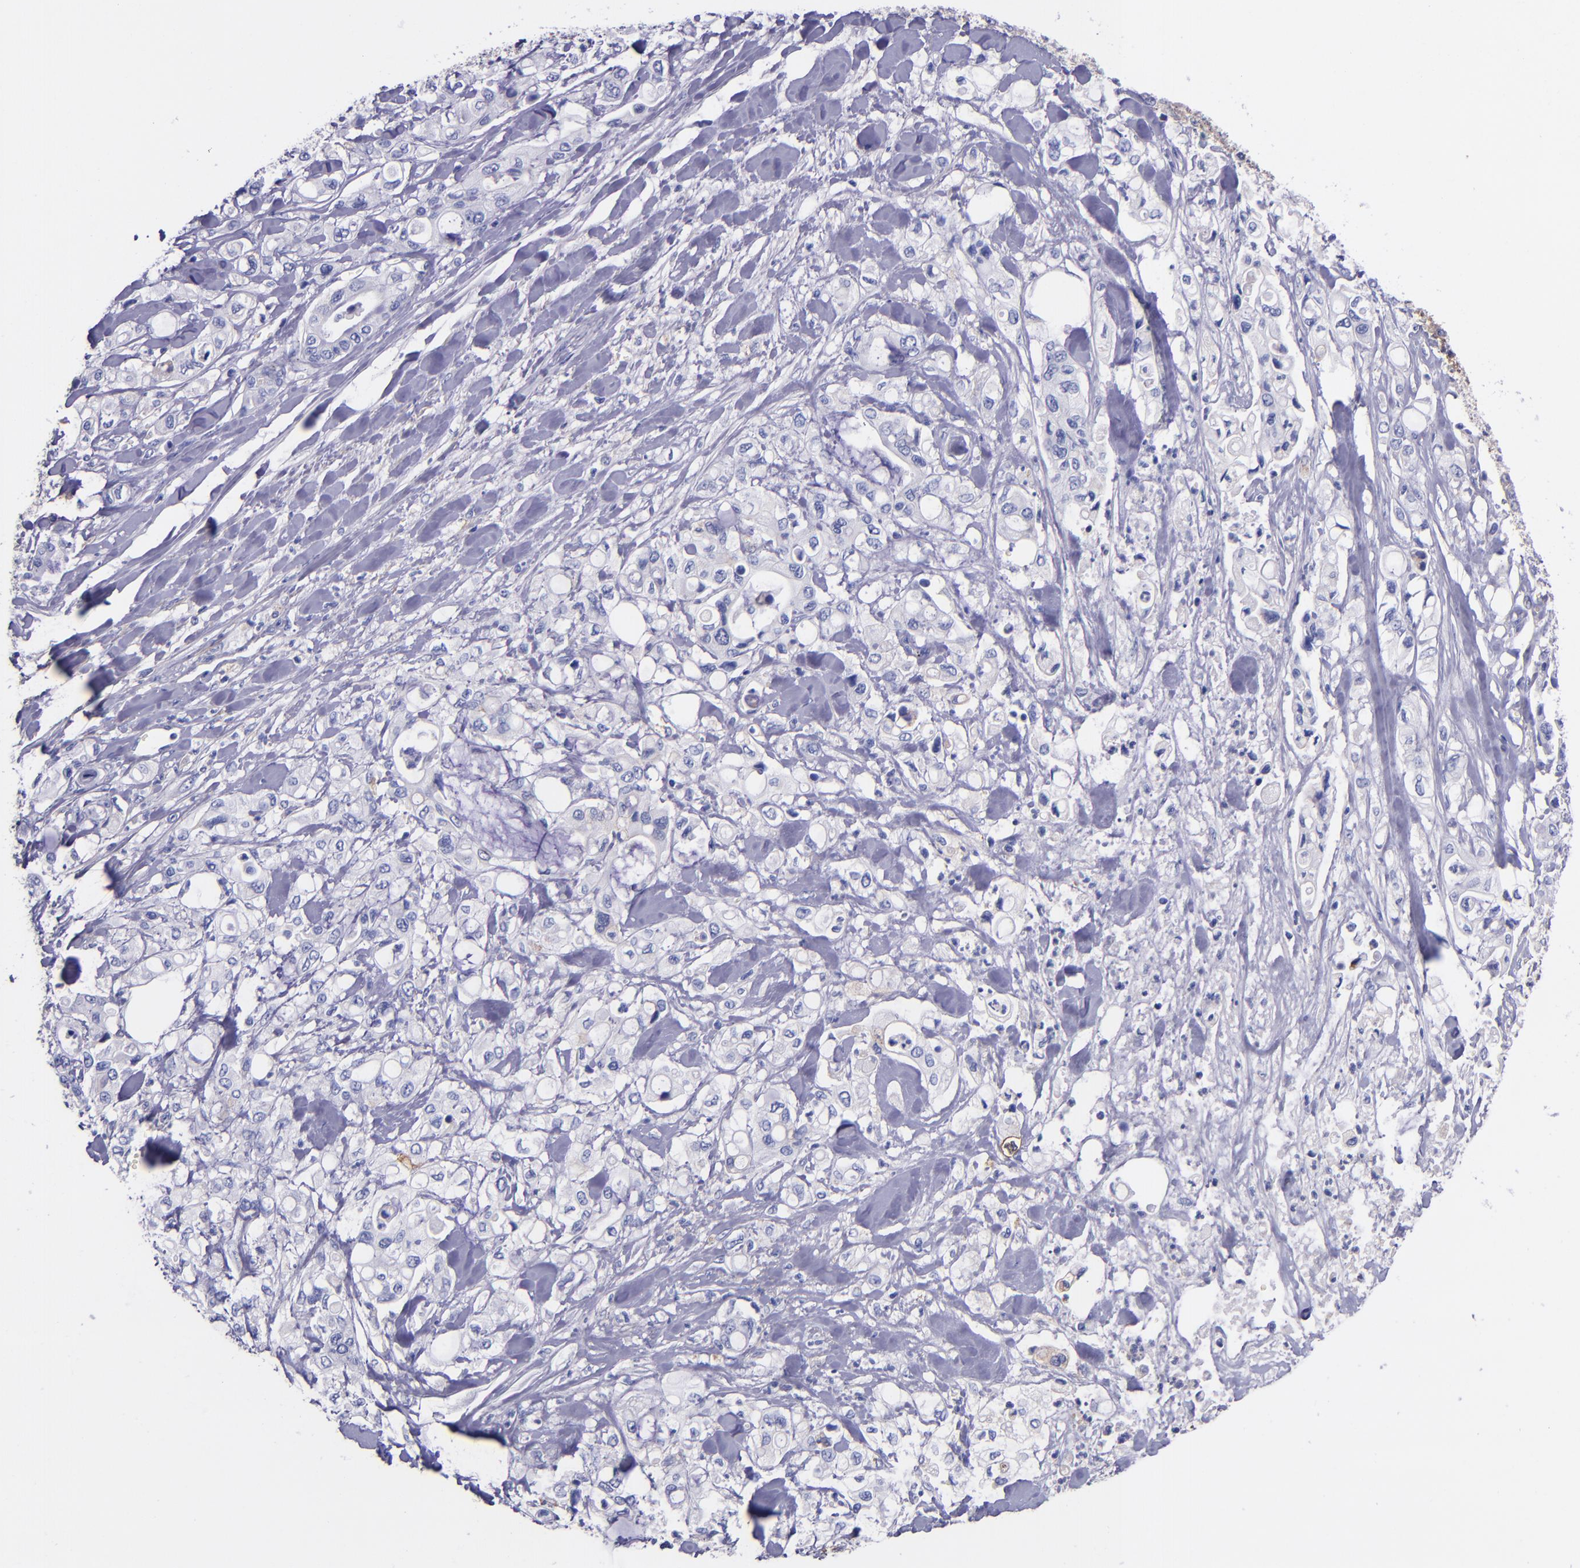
{"staining": {"intensity": "negative", "quantity": "none", "location": "none"}, "tissue": "pancreatic cancer", "cell_type": "Tumor cells", "image_type": "cancer", "snomed": [{"axis": "morphology", "description": "Adenocarcinoma, NOS"}, {"axis": "topography", "description": "Pancreas"}], "caption": "Immunohistochemistry image of human pancreatic cancer (adenocarcinoma) stained for a protein (brown), which displays no expression in tumor cells.", "gene": "IVL", "patient": {"sex": "male", "age": 70}}